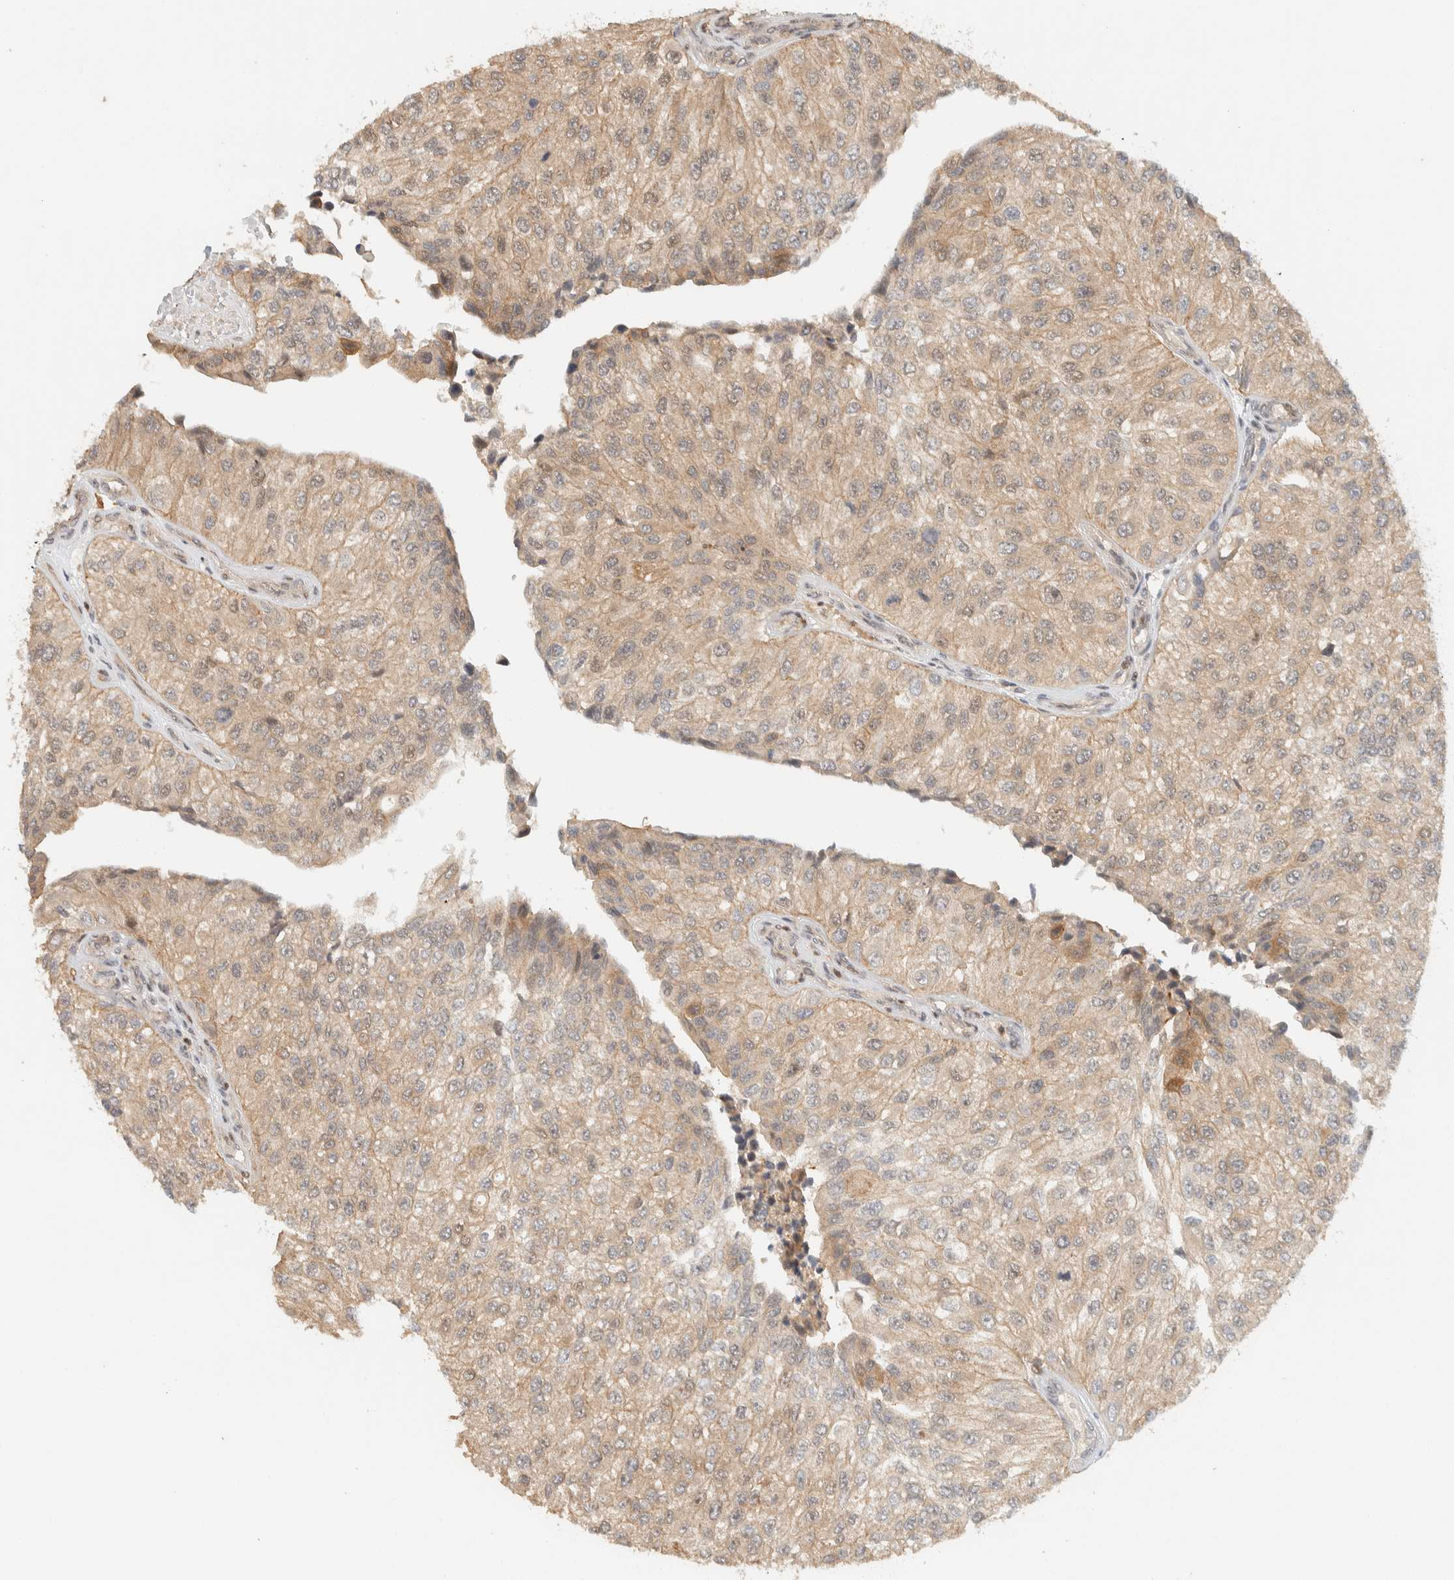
{"staining": {"intensity": "weak", "quantity": ">75%", "location": "cytoplasmic/membranous"}, "tissue": "urothelial cancer", "cell_type": "Tumor cells", "image_type": "cancer", "snomed": [{"axis": "morphology", "description": "Urothelial carcinoma, High grade"}, {"axis": "topography", "description": "Kidney"}, {"axis": "topography", "description": "Urinary bladder"}], "caption": "Urothelial carcinoma (high-grade) stained with a brown dye shows weak cytoplasmic/membranous positive expression in approximately >75% of tumor cells.", "gene": "ARFGEF1", "patient": {"sex": "male", "age": 77}}